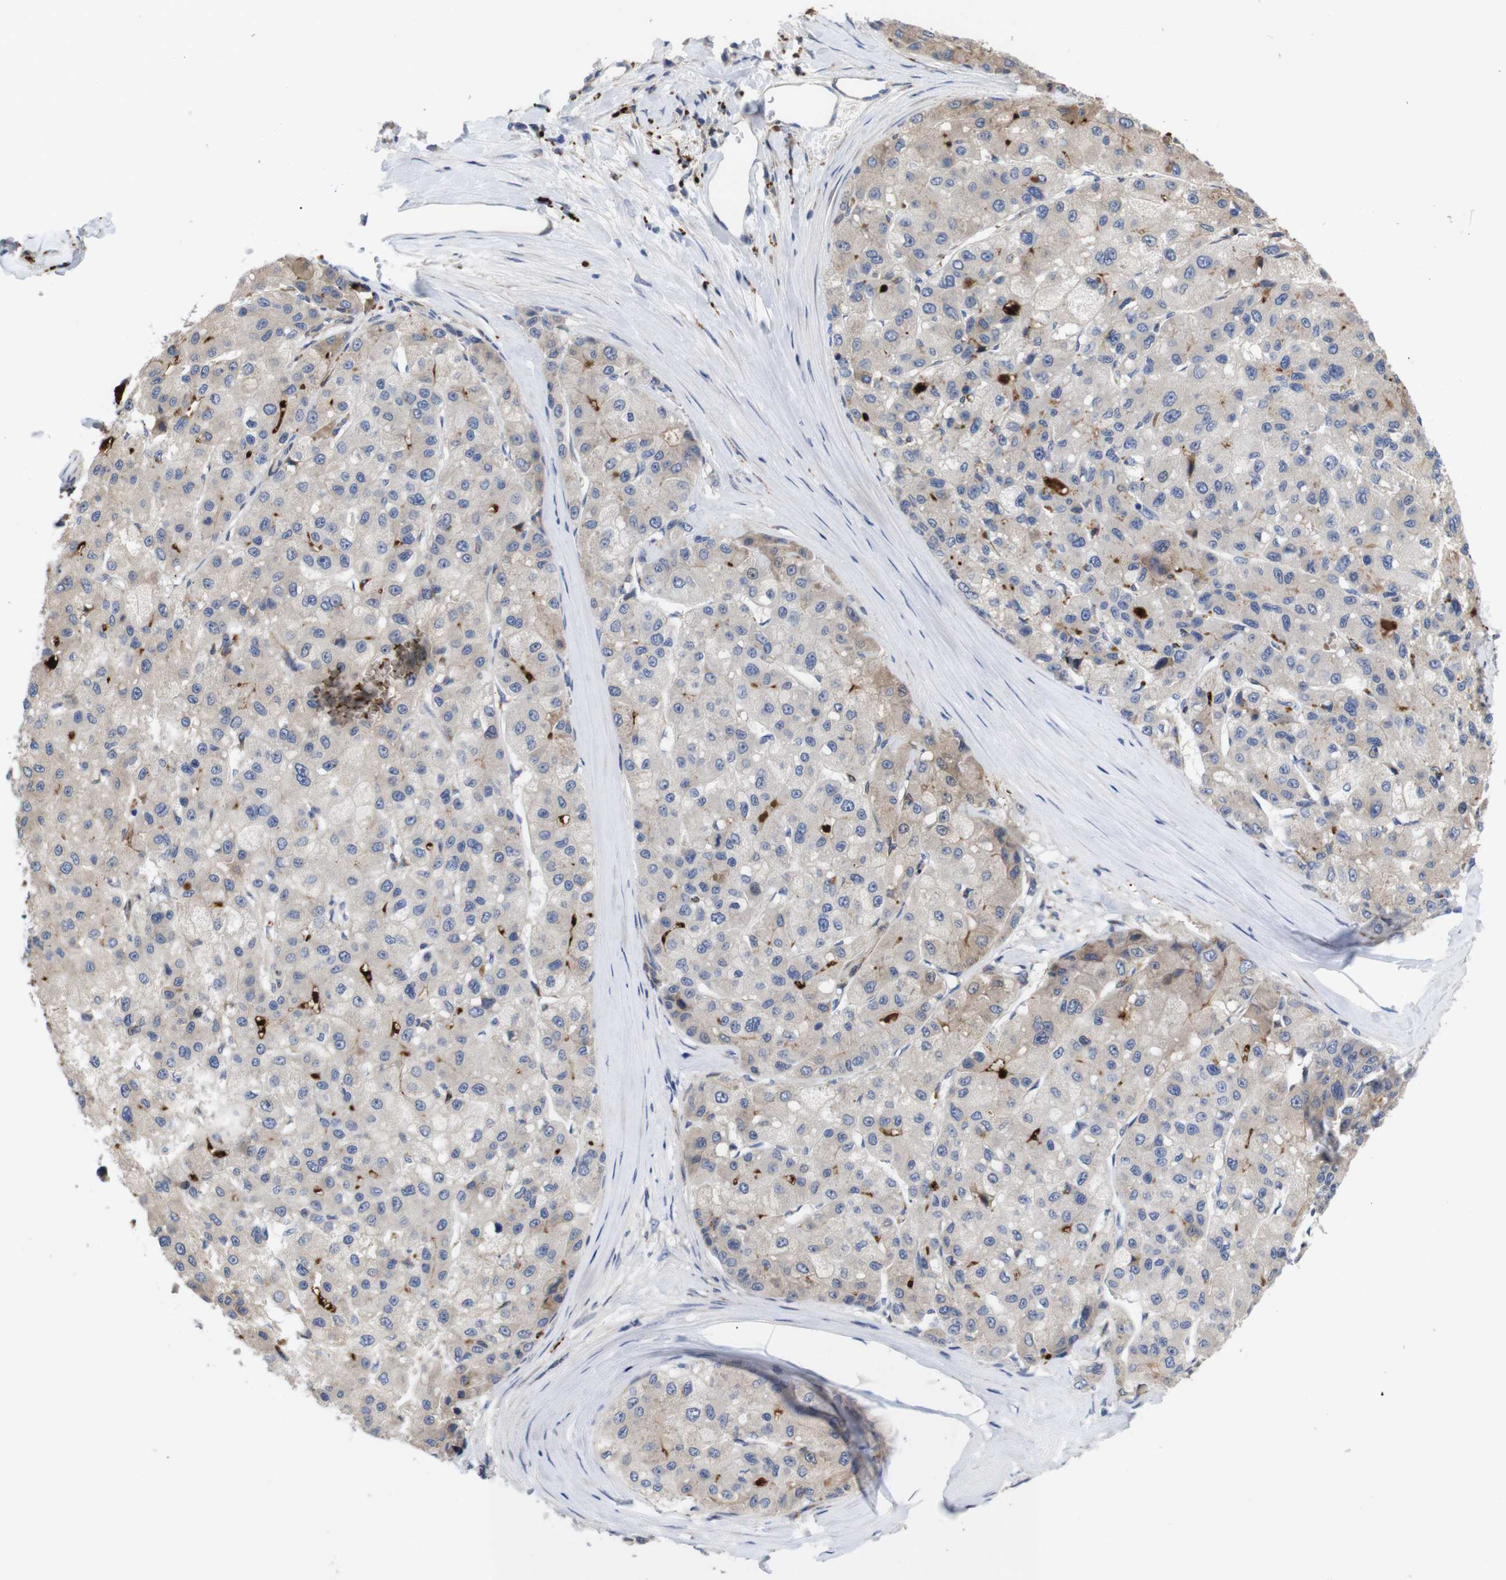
{"staining": {"intensity": "weak", "quantity": "<25%", "location": "cytoplasmic/membranous"}, "tissue": "liver cancer", "cell_type": "Tumor cells", "image_type": "cancer", "snomed": [{"axis": "morphology", "description": "Carcinoma, Hepatocellular, NOS"}, {"axis": "topography", "description": "Liver"}], "caption": "Hepatocellular carcinoma (liver) was stained to show a protein in brown. There is no significant expression in tumor cells.", "gene": "SPRY3", "patient": {"sex": "male", "age": 80}}